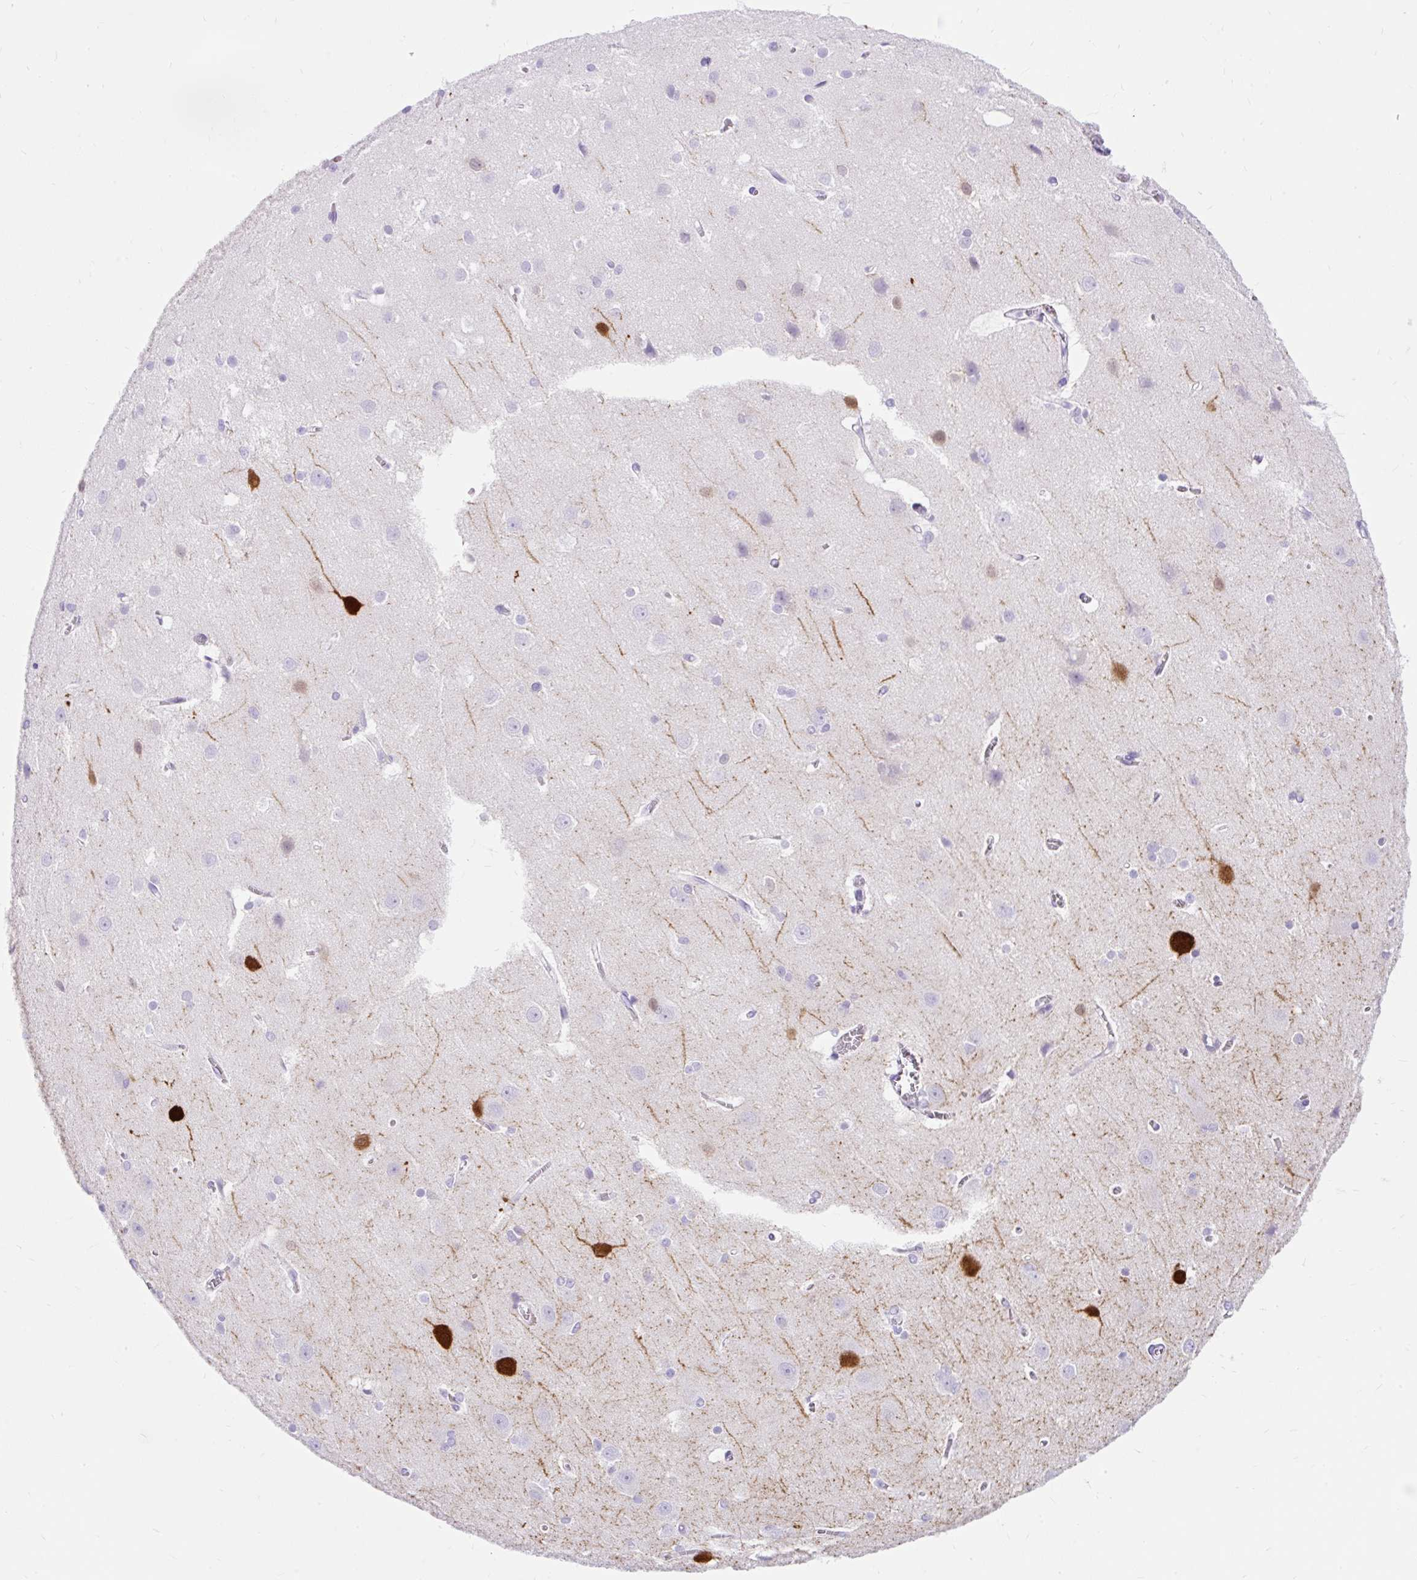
{"staining": {"intensity": "negative", "quantity": "none", "location": "none"}, "tissue": "cerebral cortex", "cell_type": "Endothelial cells", "image_type": "normal", "snomed": [{"axis": "morphology", "description": "Normal tissue, NOS"}, {"axis": "topography", "description": "Cerebral cortex"}], "caption": "An immunohistochemistry image of benign cerebral cortex is shown. There is no staining in endothelial cells of cerebral cortex.", "gene": "PVALB", "patient": {"sex": "male", "age": 37}}